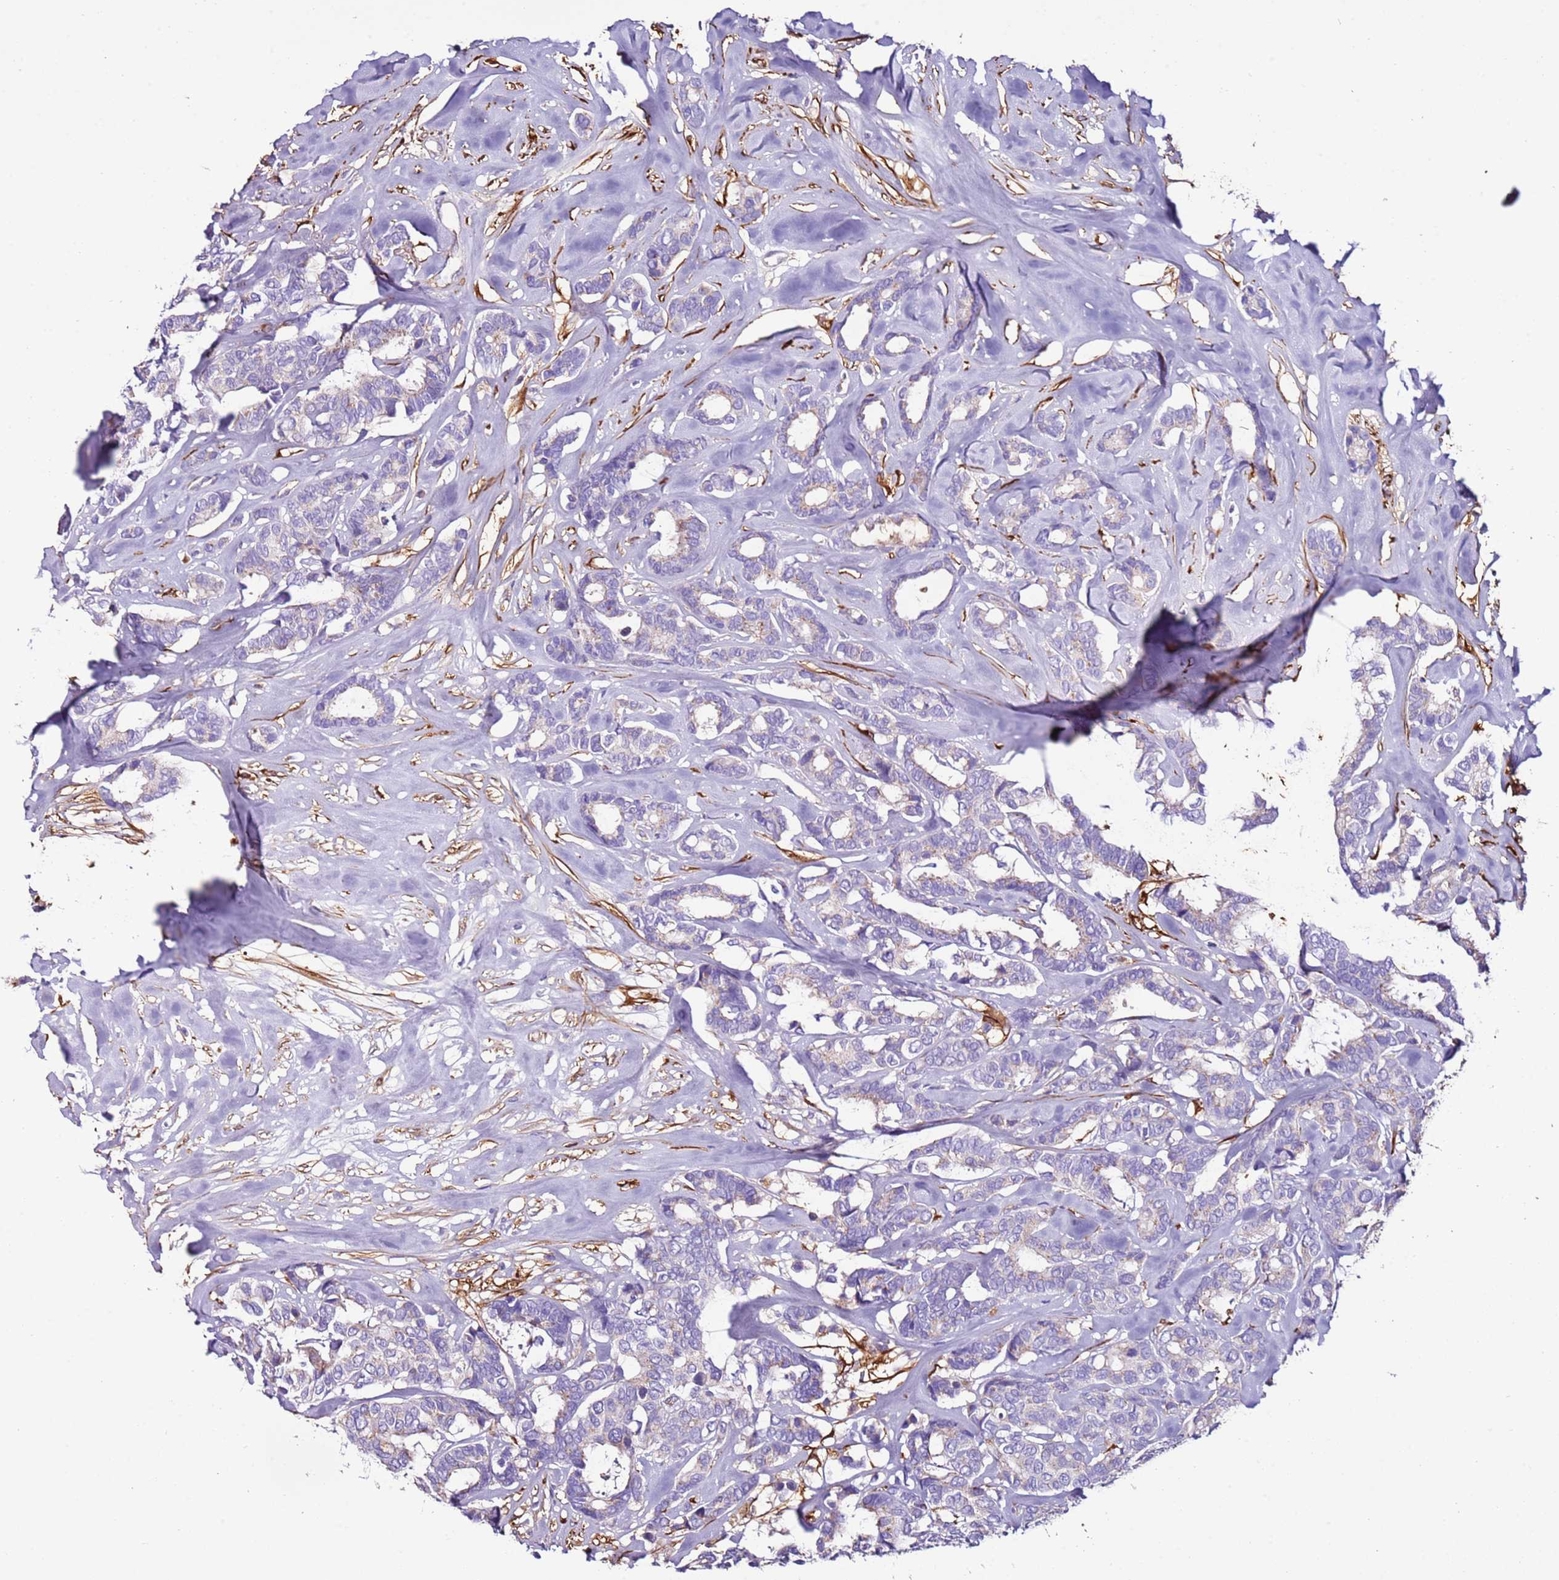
{"staining": {"intensity": "negative", "quantity": "none", "location": "none"}, "tissue": "breast cancer", "cell_type": "Tumor cells", "image_type": "cancer", "snomed": [{"axis": "morphology", "description": "Duct carcinoma"}, {"axis": "topography", "description": "Breast"}], "caption": "The image demonstrates no staining of tumor cells in breast cancer.", "gene": "FAM174C", "patient": {"sex": "female", "age": 87}}